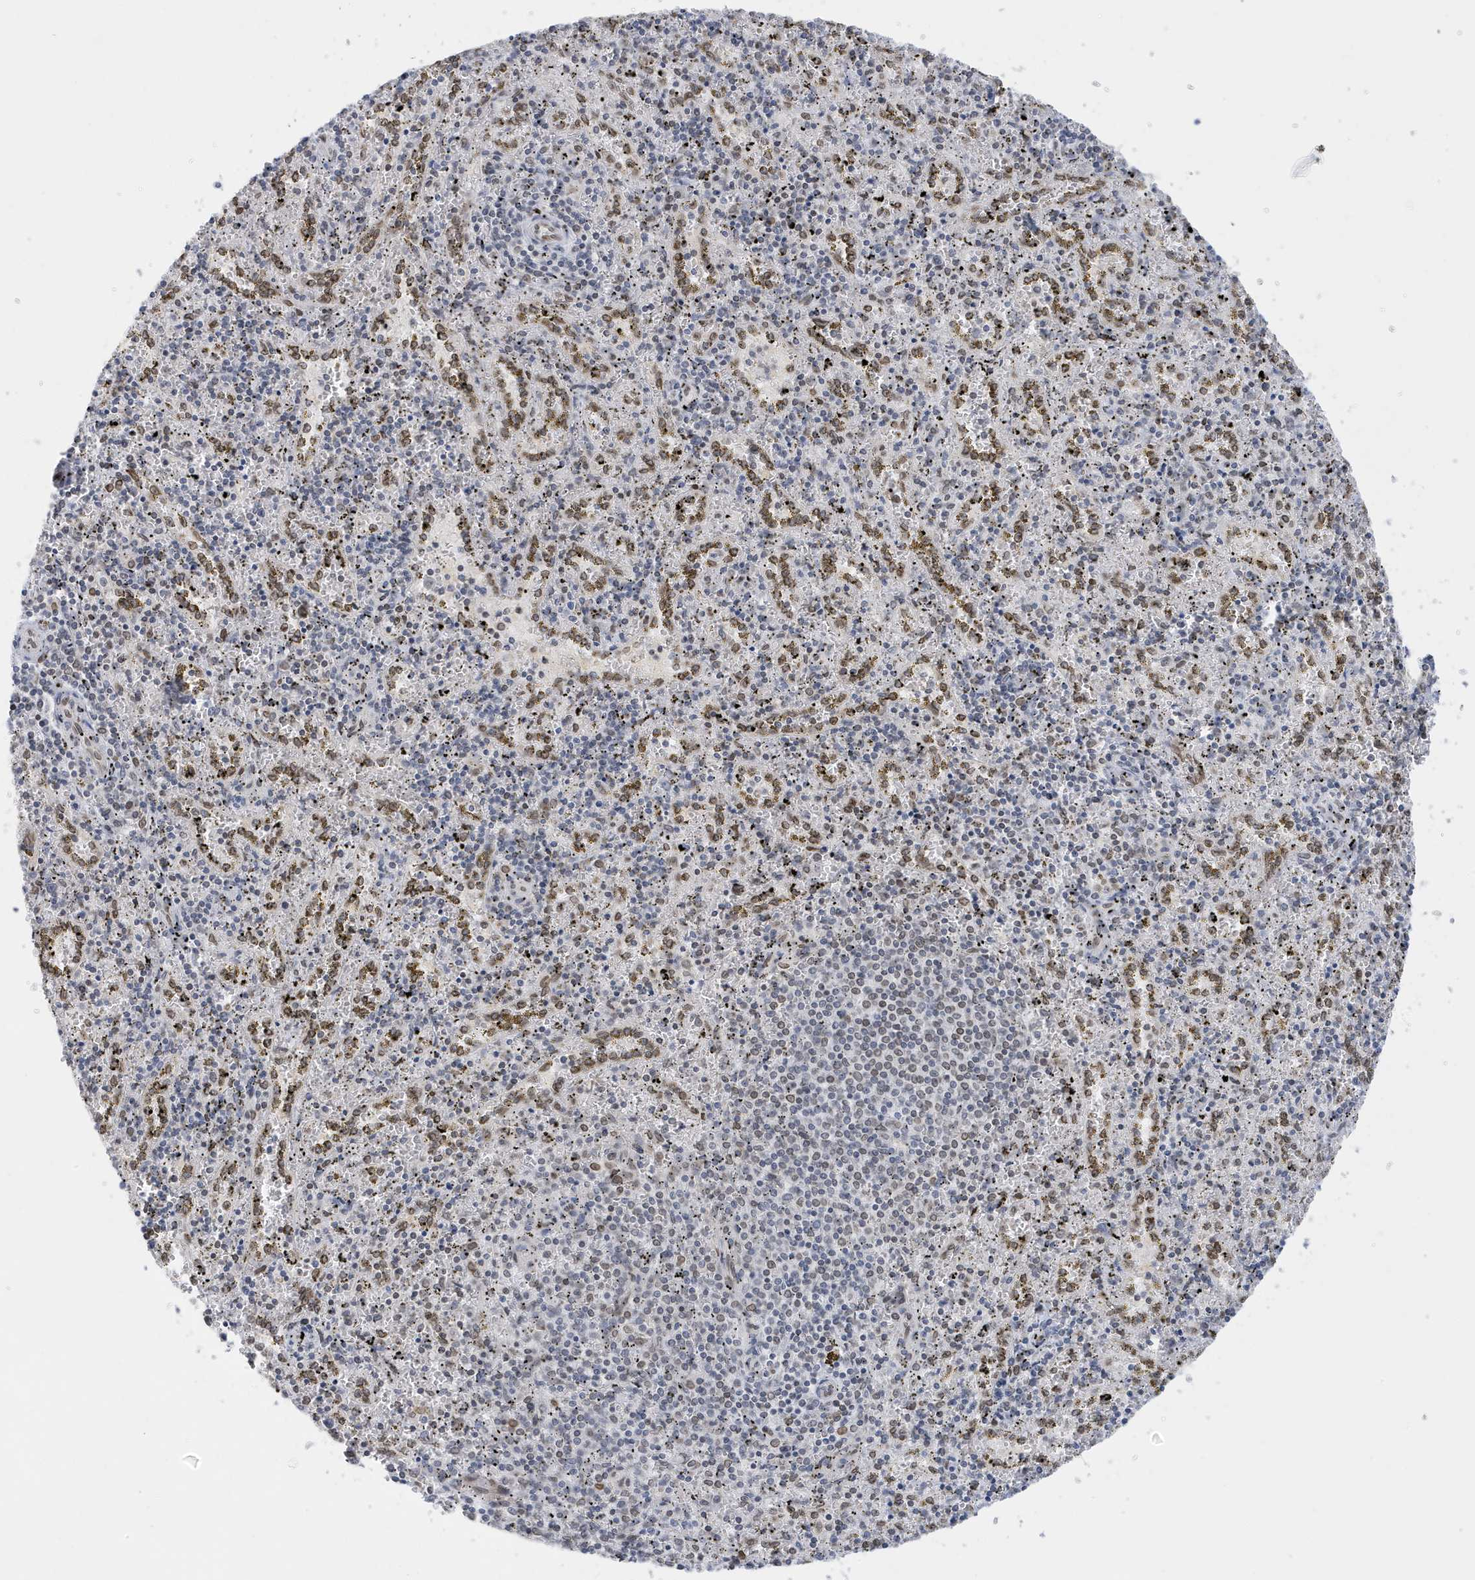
{"staining": {"intensity": "moderate", "quantity": "<25%", "location": "nuclear"}, "tissue": "spleen", "cell_type": "Cells in red pulp", "image_type": "normal", "snomed": [{"axis": "morphology", "description": "Normal tissue, NOS"}, {"axis": "topography", "description": "Spleen"}], "caption": "Immunohistochemical staining of unremarkable spleen reveals <25% levels of moderate nuclear protein positivity in about <25% of cells in red pulp. (DAB IHC with brightfield microscopy, high magnification).", "gene": "PCYT1A", "patient": {"sex": "male", "age": 11}}